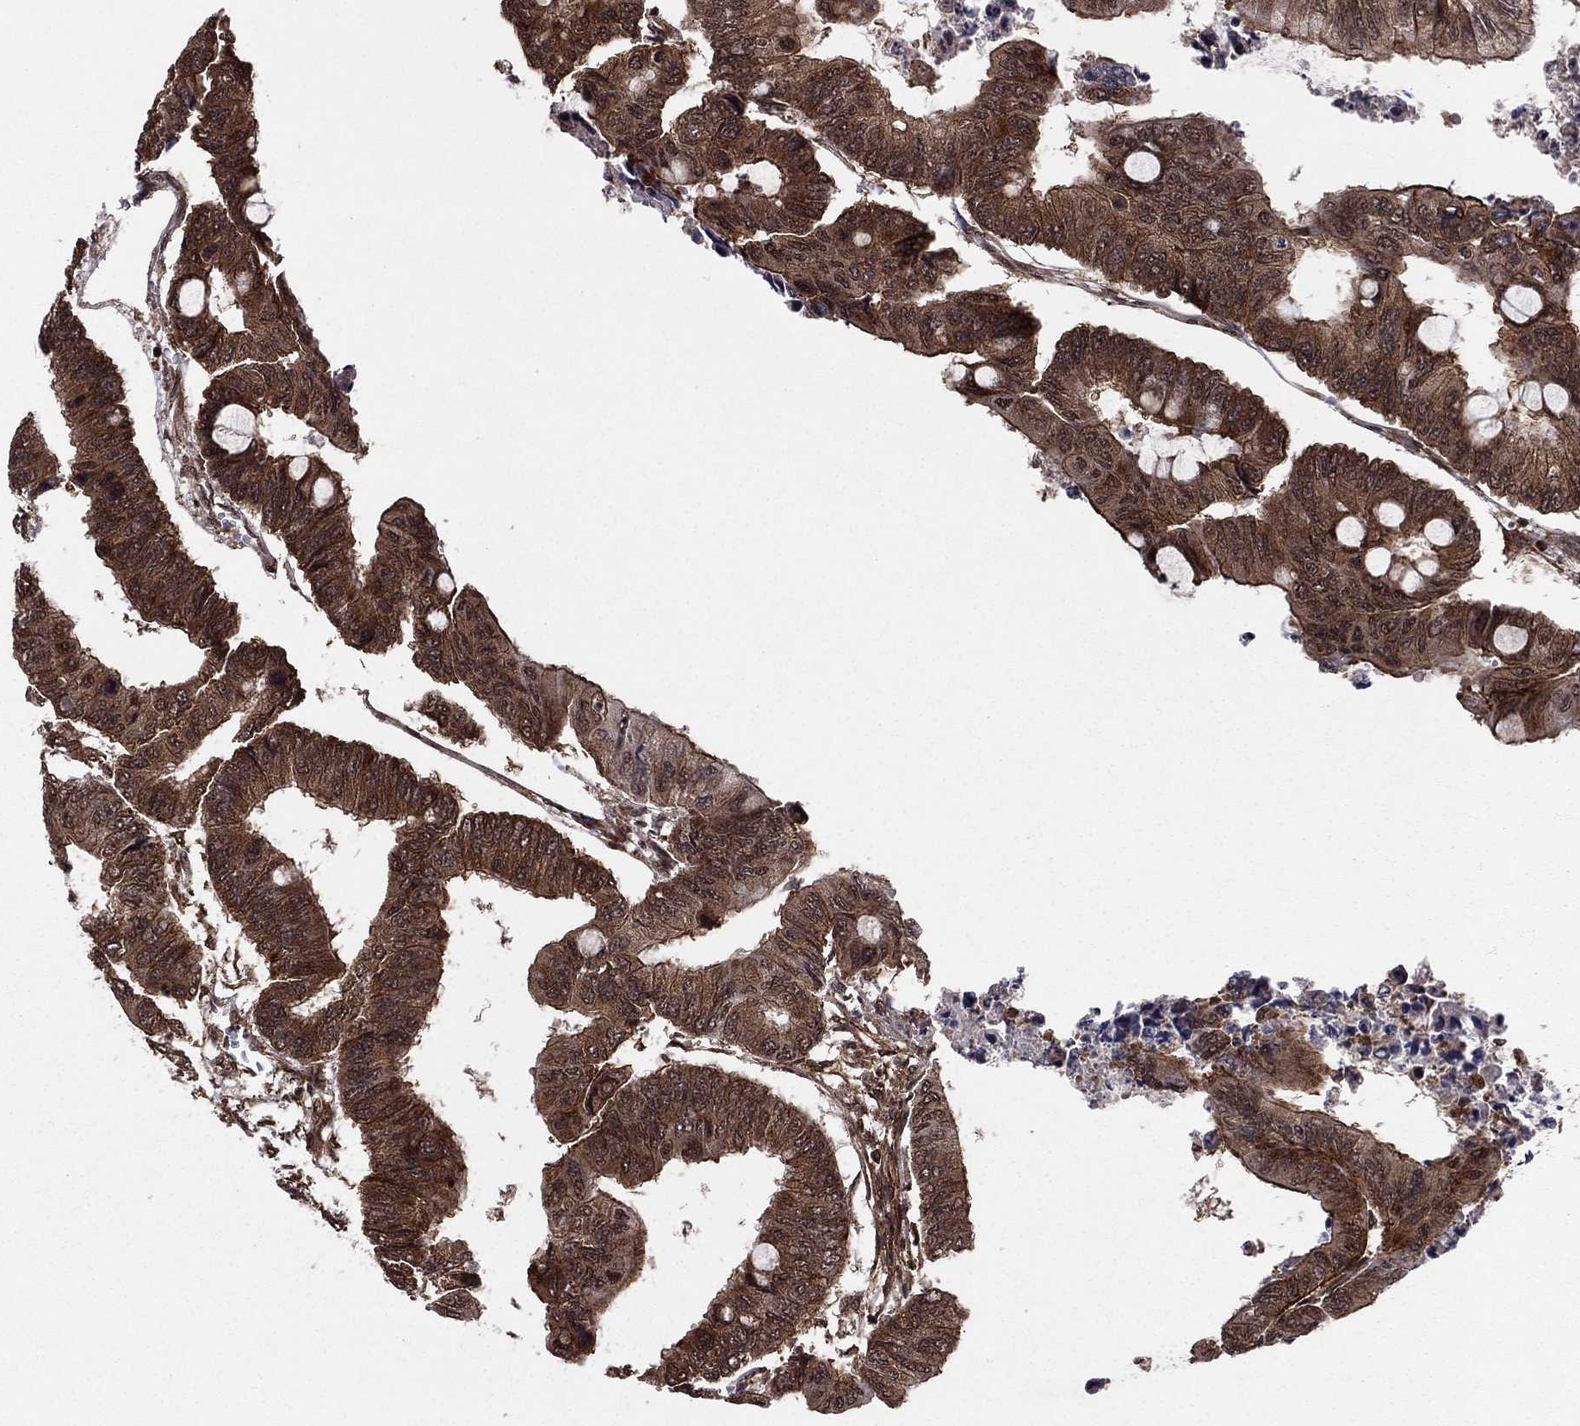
{"staining": {"intensity": "strong", "quantity": ">75%", "location": "cytoplasmic/membranous"}, "tissue": "colorectal cancer", "cell_type": "Tumor cells", "image_type": "cancer", "snomed": [{"axis": "morphology", "description": "Normal tissue, NOS"}, {"axis": "morphology", "description": "Adenocarcinoma, NOS"}, {"axis": "topography", "description": "Rectum"}, {"axis": "topography", "description": "Peripheral nerve tissue"}], "caption": "A brown stain shows strong cytoplasmic/membranous expression of a protein in colorectal cancer (adenocarcinoma) tumor cells. Using DAB (brown) and hematoxylin (blue) stains, captured at high magnification using brightfield microscopy.", "gene": "SSX2IP", "patient": {"sex": "male", "age": 92}}